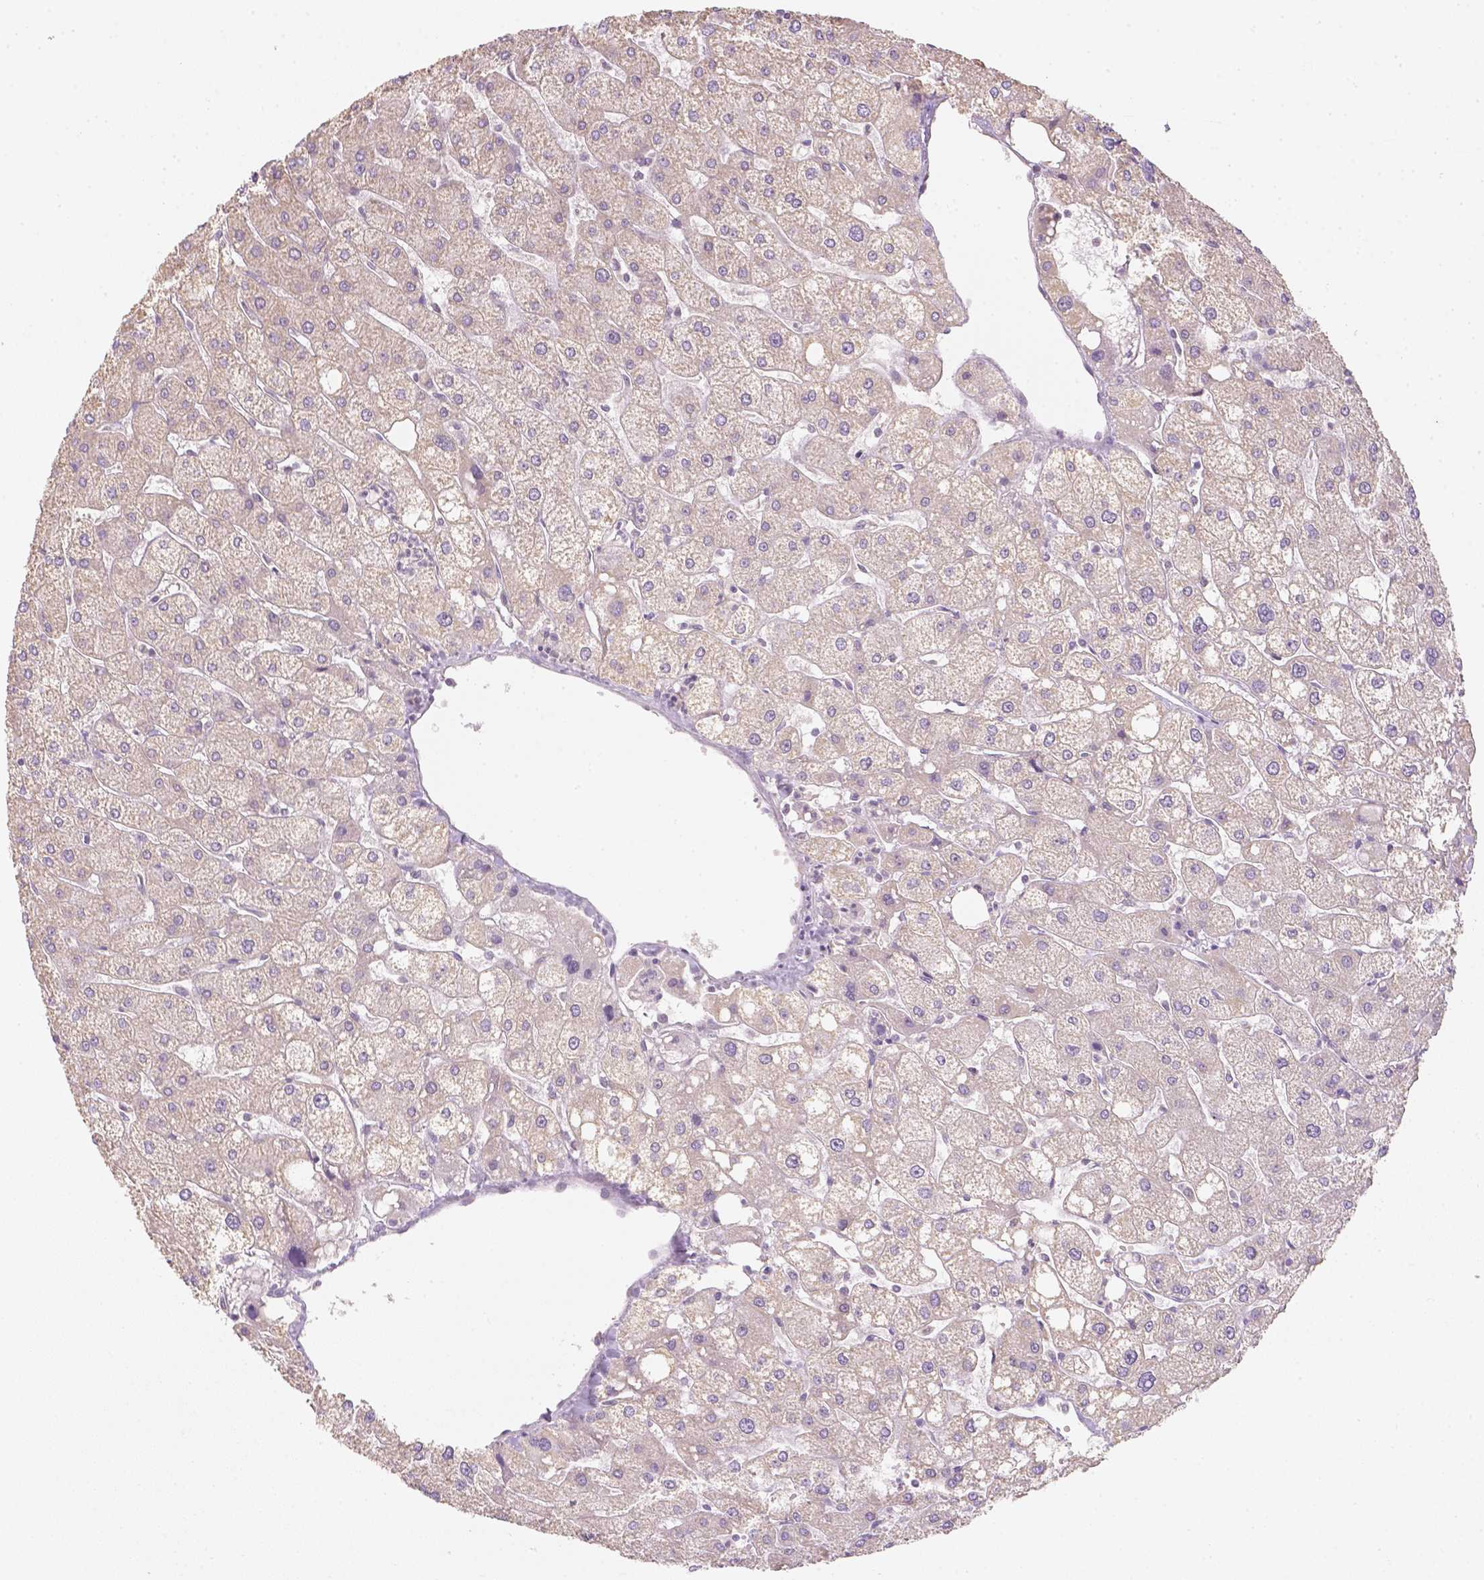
{"staining": {"intensity": "weak", "quantity": "25%-75%", "location": "cytoplasmic/membranous"}, "tissue": "liver", "cell_type": "Cholangiocytes", "image_type": "normal", "snomed": [{"axis": "morphology", "description": "Normal tissue, NOS"}, {"axis": "topography", "description": "Liver"}], "caption": "The image exhibits a brown stain indicating the presence of a protein in the cytoplasmic/membranous of cholangiocytes in liver.", "gene": "NVL", "patient": {"sex": "male", "age": 67}}